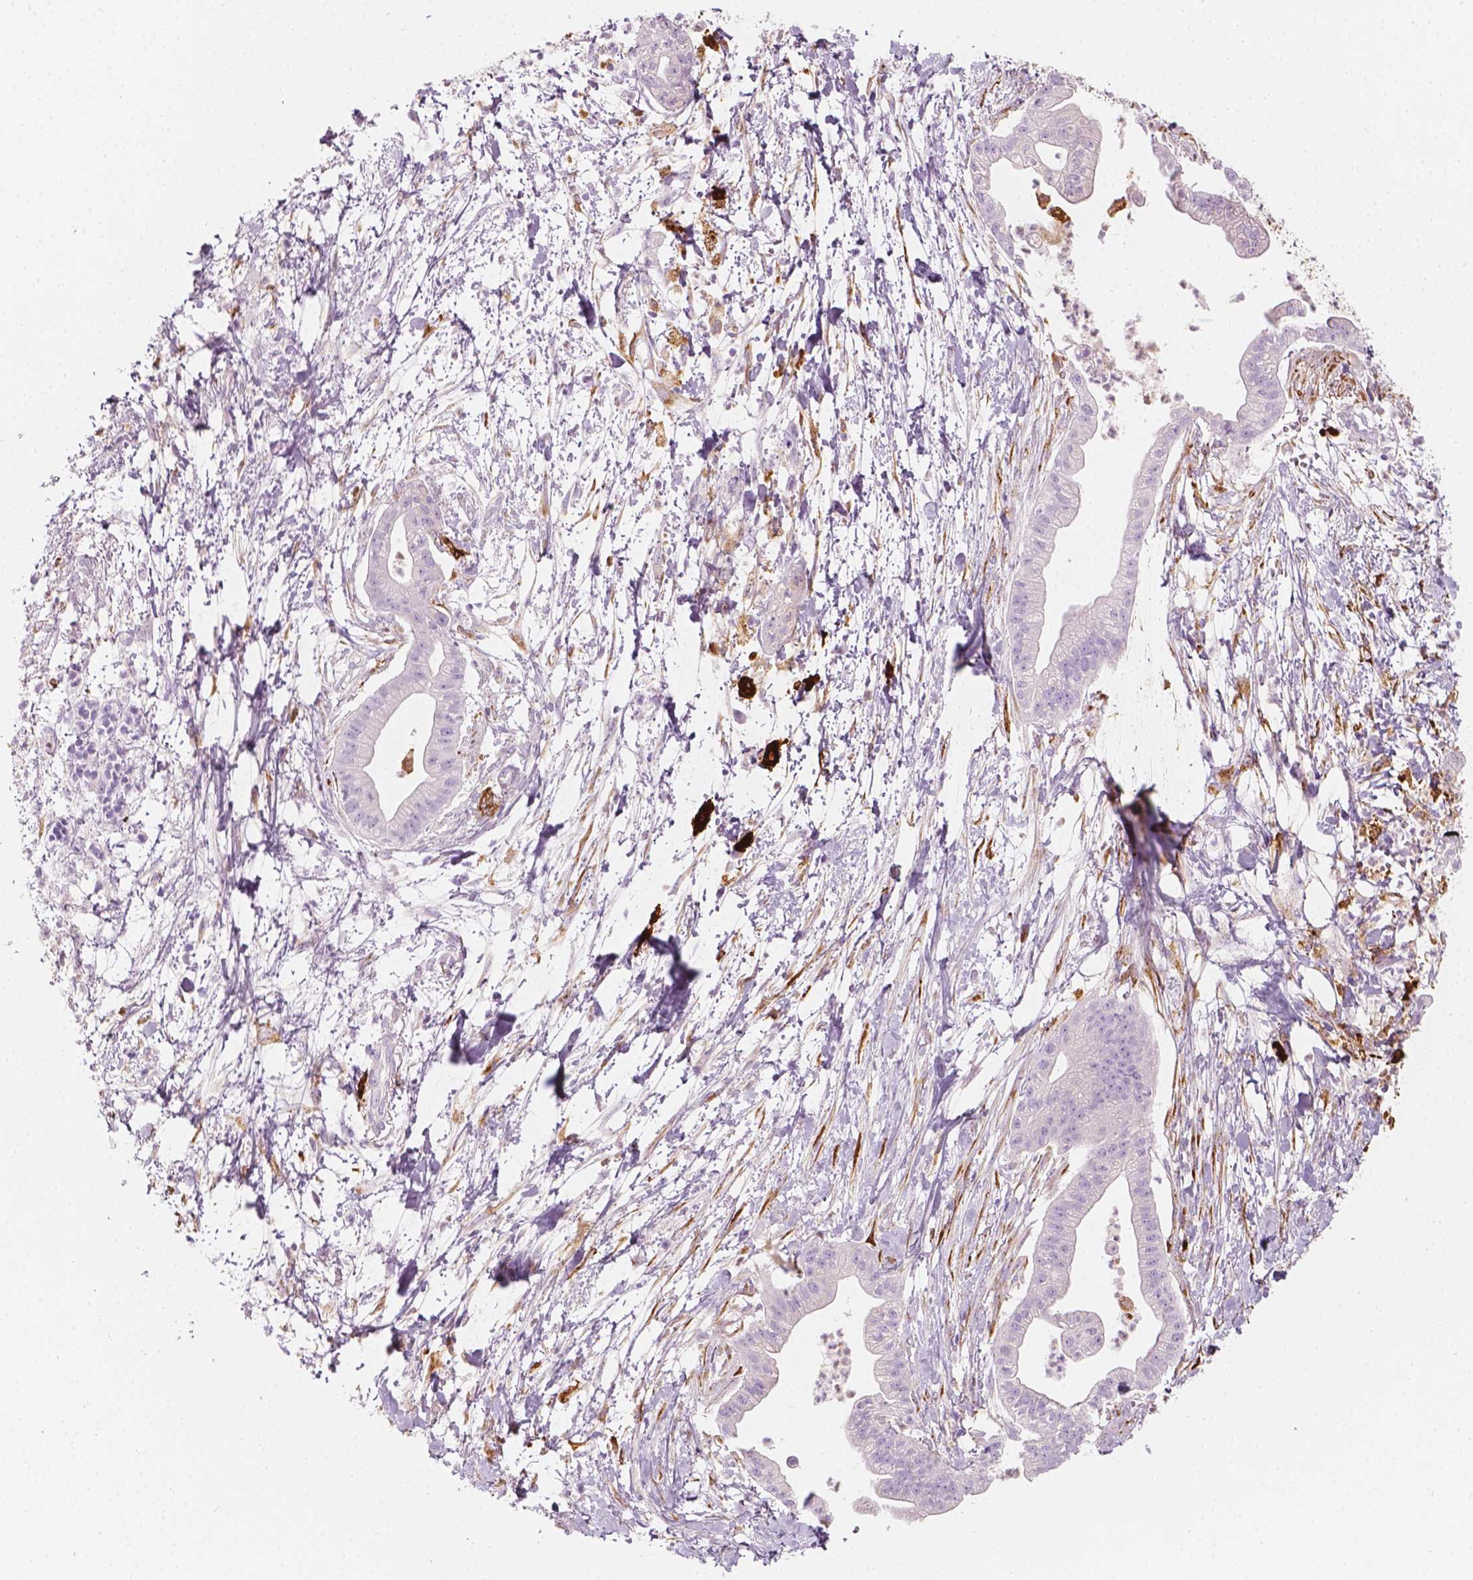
{"staining": {"intensity": "negative", "quantity": "none", "location": "none"}, "tissue": "pancreatic cancer", "cell_type": "Tumor cells", "image_type": "cancer", "snomed": [{"axis": "morphology", "description": "Normal tissue, NOS"}, {"axis": "morphology", "description": "Adenocarcinoma, NOS"}, {"axis": "topography", "description": "Lymph node"}, {"axis": "topography", "description": "Pancreas"}], "caption": "Pancreatic cancer (adenocarcinoma) was stained to show a protein in brown. There is no significant positivity in tumor cells.", "gene": "CES1", "patient": {"sex": "female", "age": 58}}